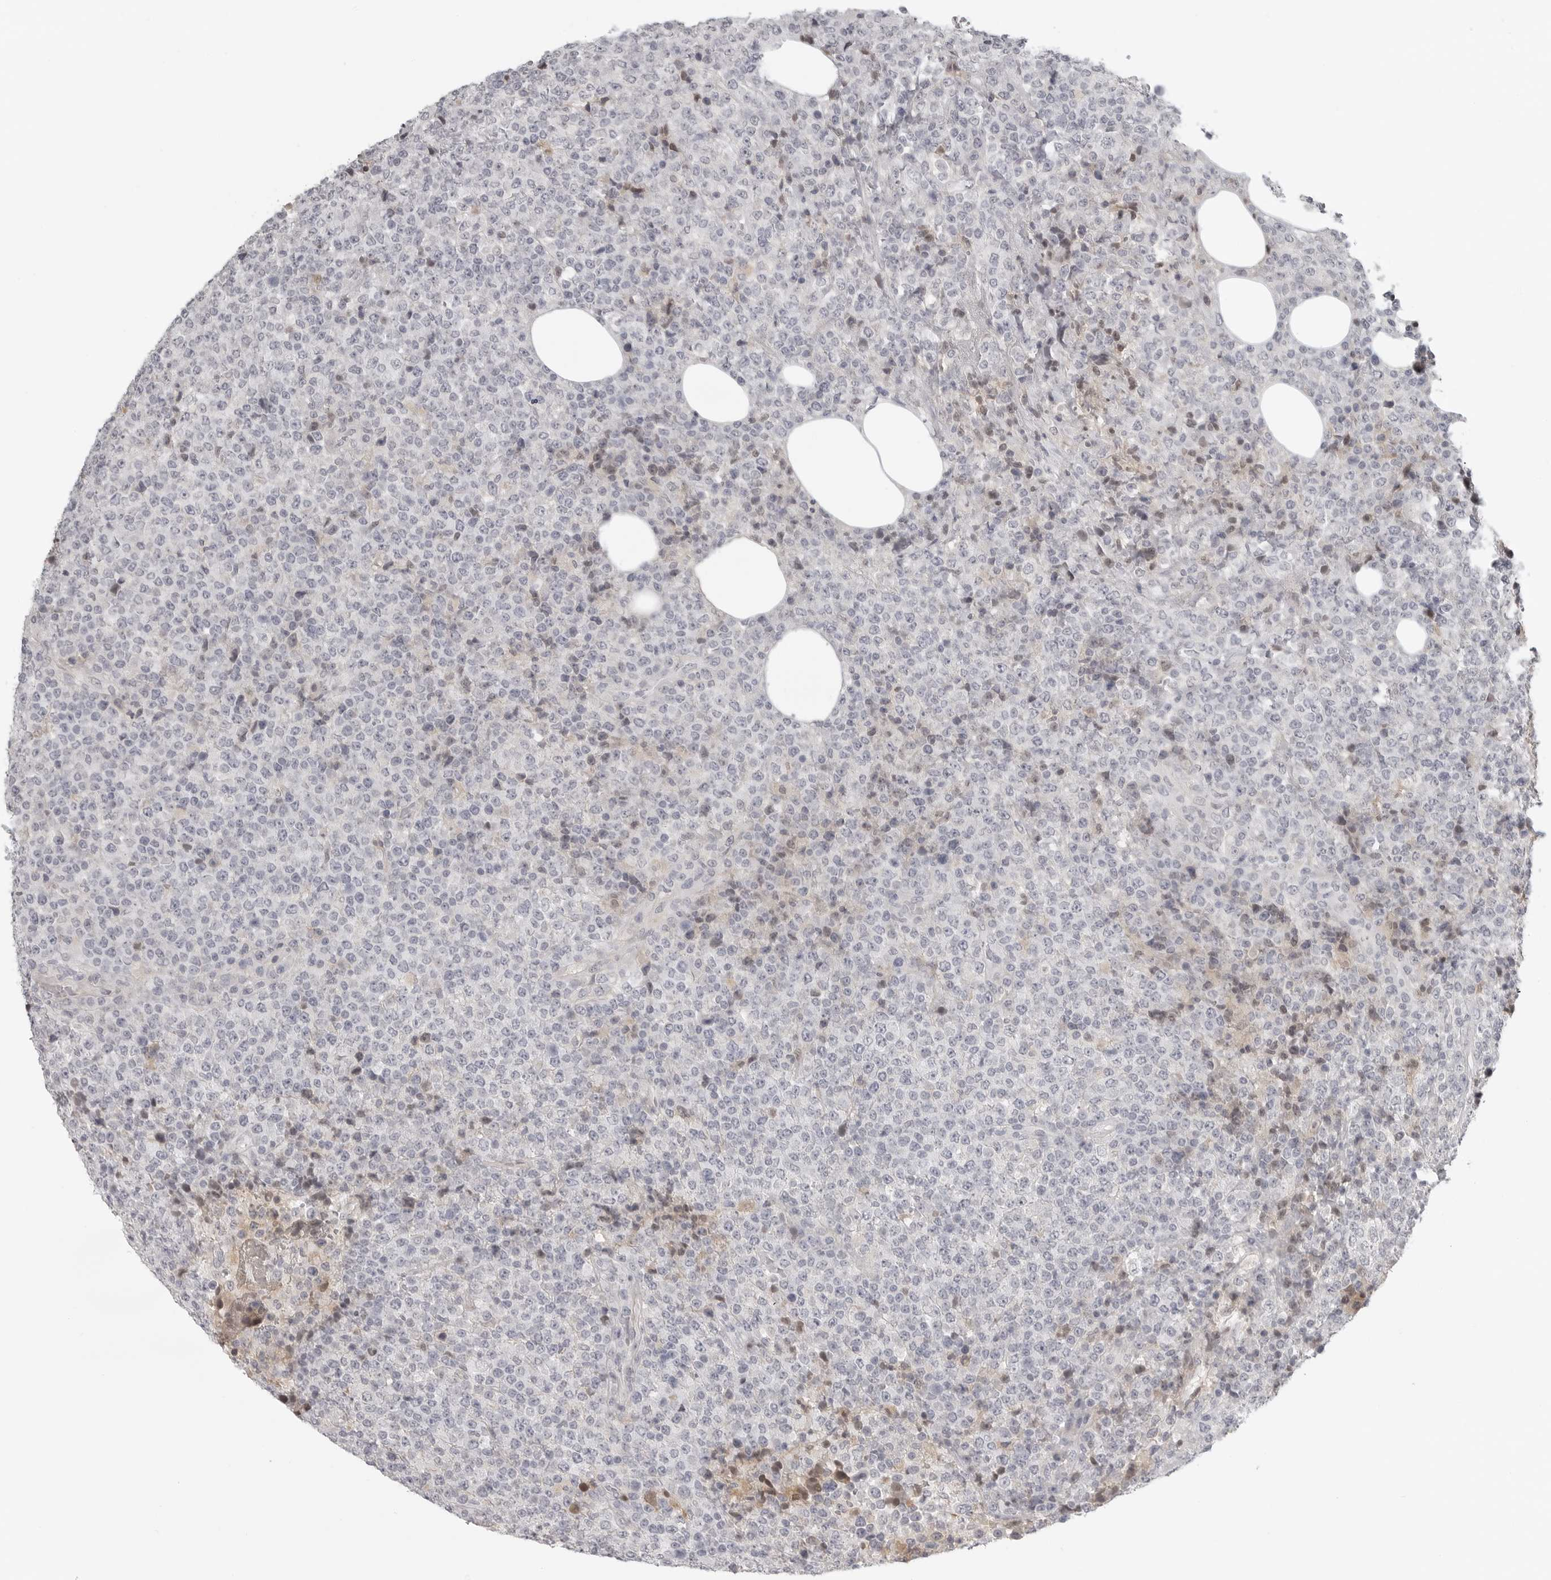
{"staining": {"intensity": "negative", "quantity": "none", "location": "none"}, "tissue": "lymphoma", "cell_type": "Tumor cells", "image_type": "cancer", "snomed": [{"axis": "morphology", "description": "Malignant lymphoma, non-Hodgkin's type, High grade"}, {"axis": "topography", "description": "Lymph node"}], "caption": "Malignant lymphoma, non-Hodgkin's type (high-grade) stained for a protein using immunohistochemistry (IHC) reveals no positivity tumor cells.", "gene": "BPIFA1", "patient": {"sex": "male", "age": 13}}